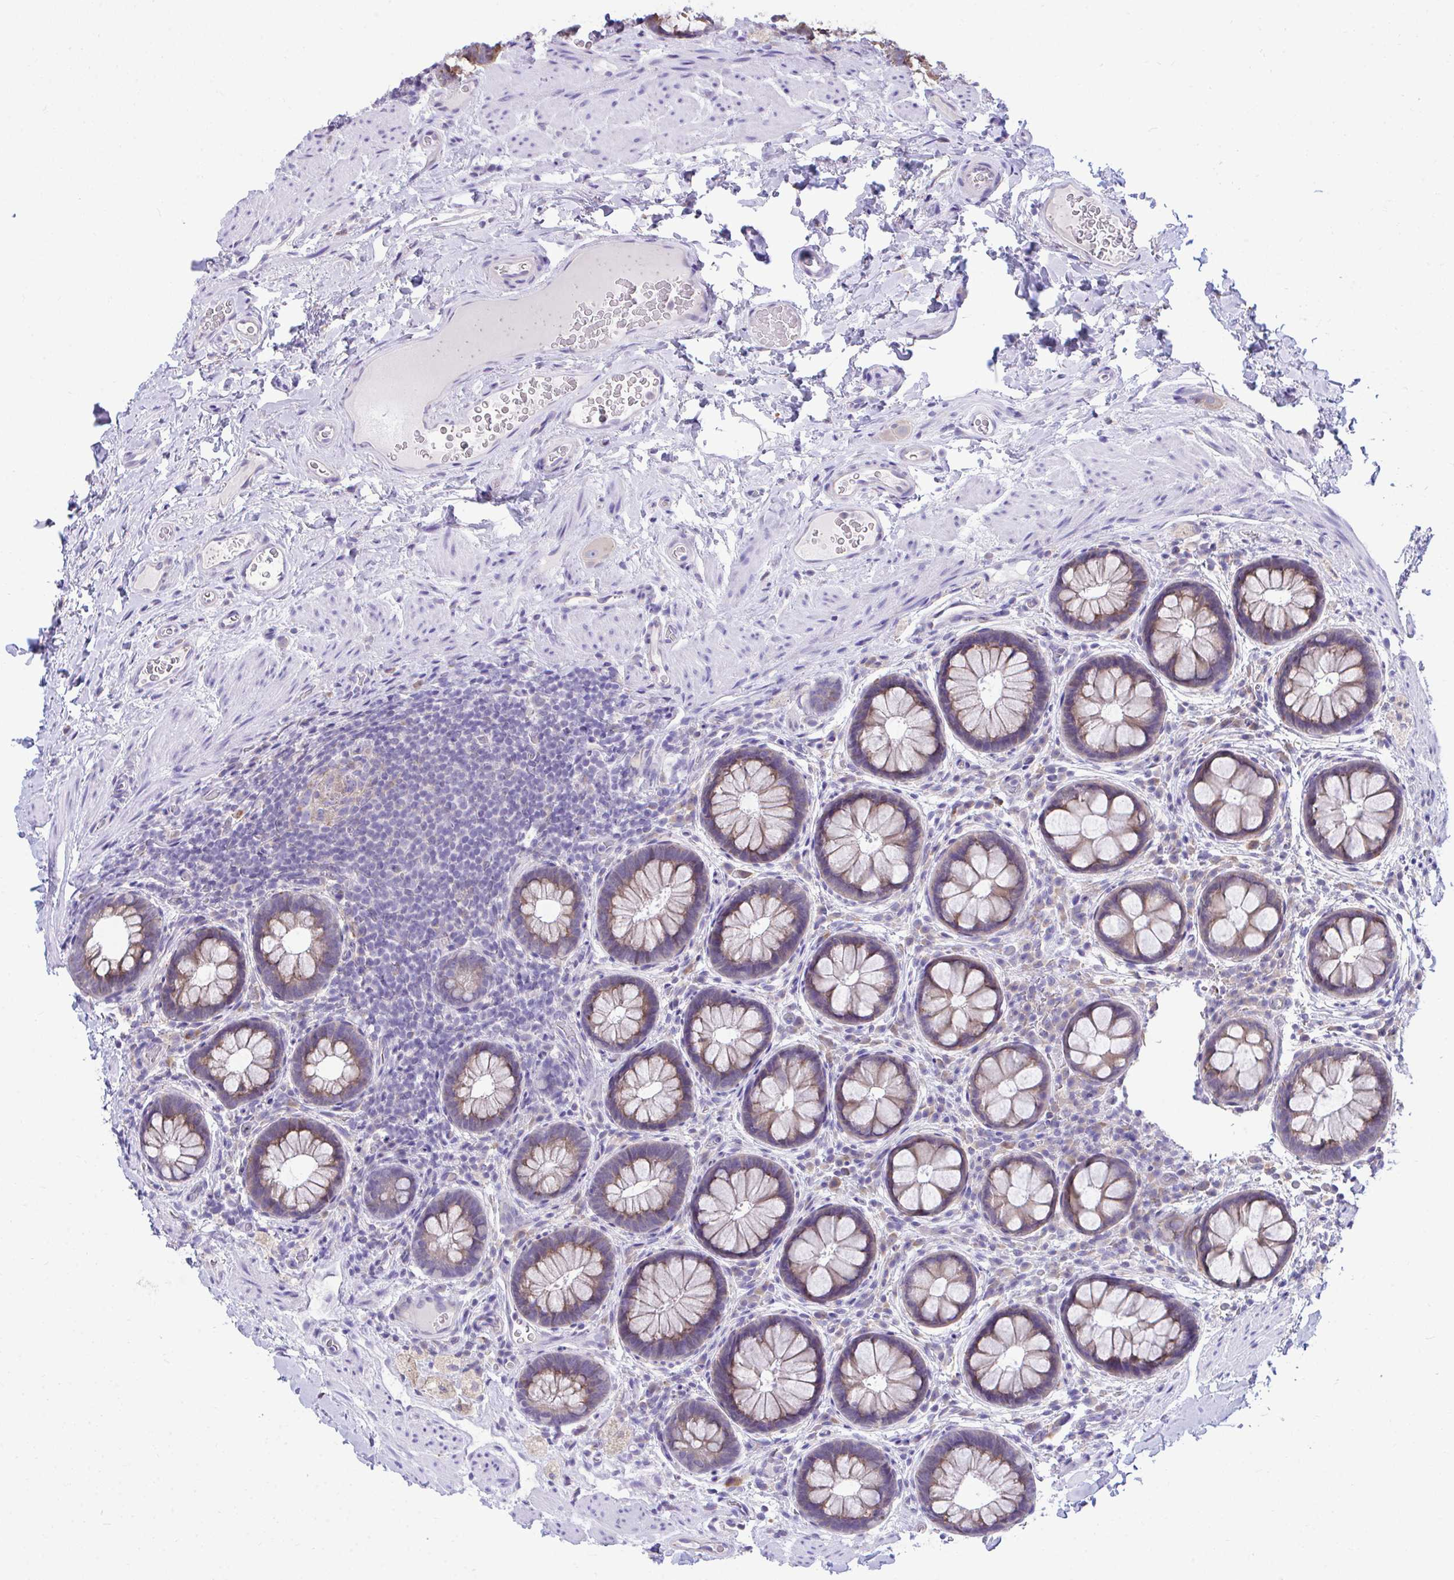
{"staining": {"intensity": "moderate", "quantity": "25%-75%", "location": "cytoplasmic/membranous"}, "tissue": "rectum", "cell_type": "Glandular cells", "image_type": "normal", "snomed": [{"axis": "morphology", "description": "Normal tissue, NOS"}, {"axis": "topography", "description": "Rectum"}], "caption": "Moderate cytoplasmic/membranous staining is present in about 25%-75% of glandular cells in benign rectum. (DAB (3,3'-diaminobenzidine) IHC, brown staining for protein, blue staining for nuclei).", "gene": "PIGK", "patient": {"sex": "female", "age": 69}}